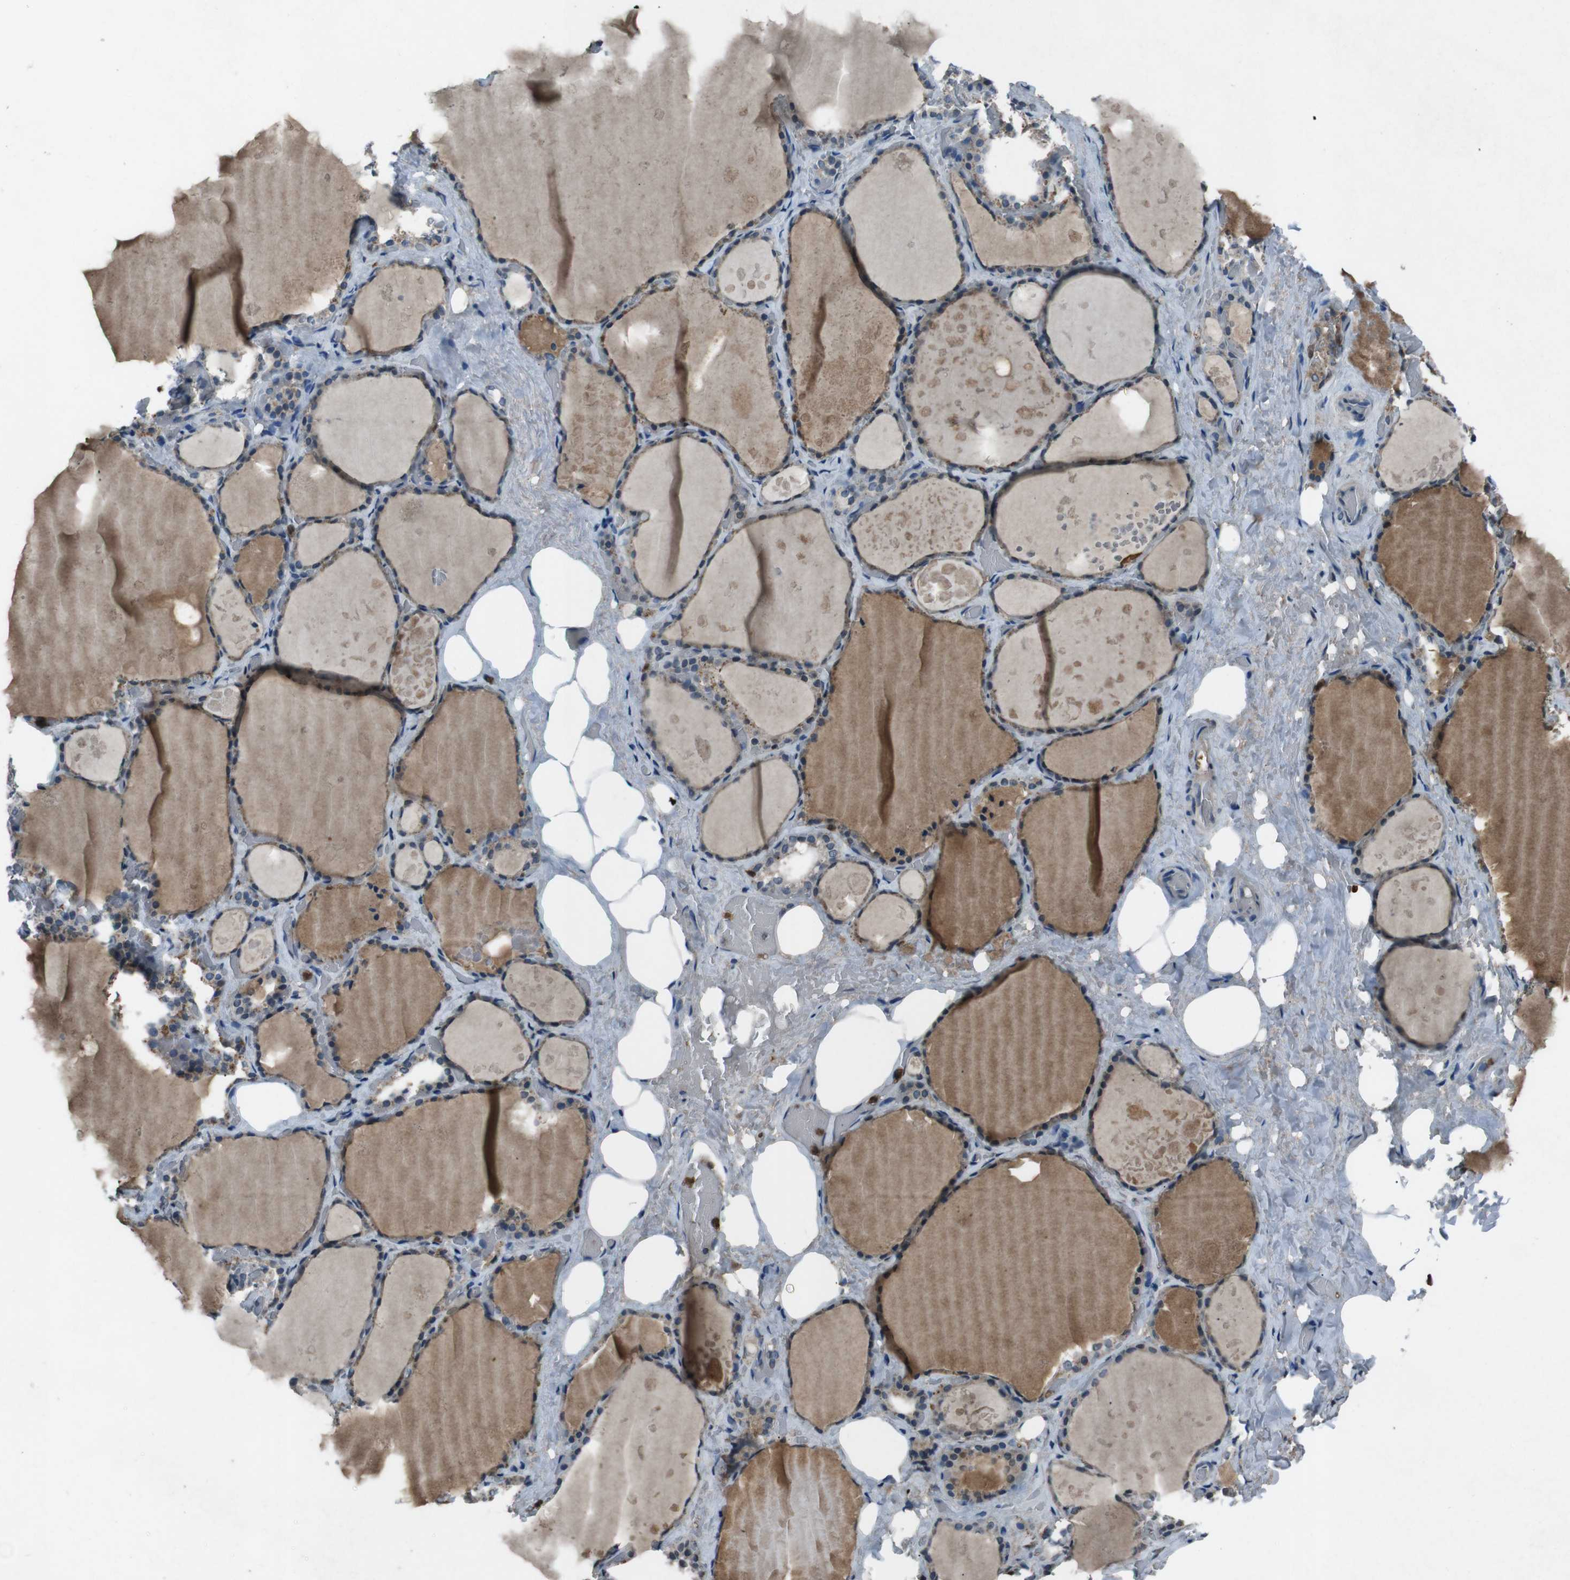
{"staining": {"intensity": "moderate", "quantity": "25%-75%", "location": "cytoplasmic/membranous"}, "tissue": "thyroid gland", "cell_type": "Glandular cells", "image_type": "normal", "snomed": [{"axis": "morphology", "description": "Normal tissue, NOS"}, {"axis": "topography", "description": "Thyroid gland"}], "caption": "Immunohistochemistry of normal thyroid gland demonstrates medium levels of moderate cytoplasmic/membranous positivity in approximately 25%-75% of glandular cells.", "gene": "UGT1A6", "patient": {"sex": "male", "age": 61}}